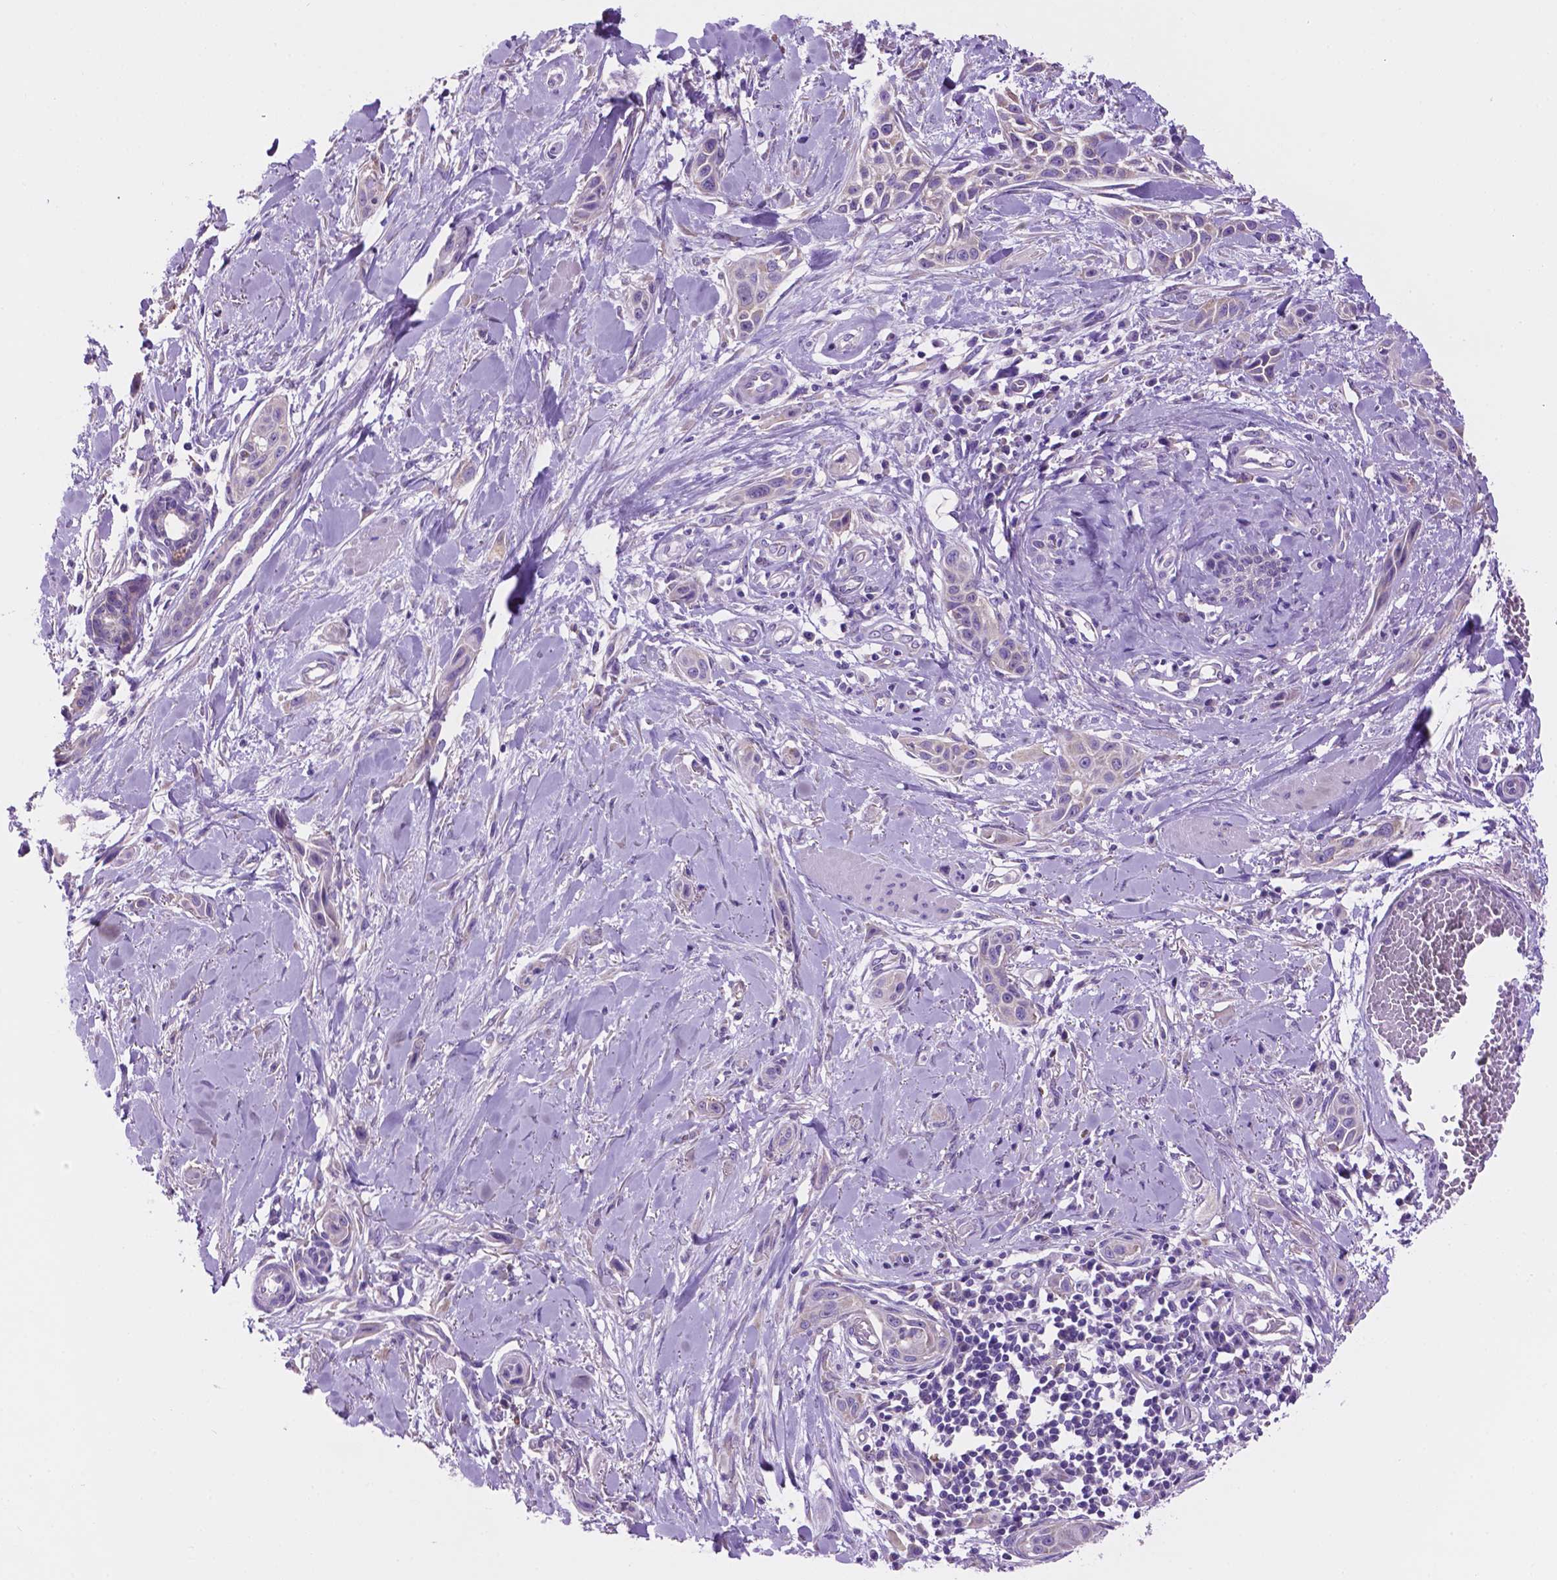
{"staining": {"intensity": "negative", "quantity": "none", "location": "none"}, "tissue": "skin cancer", "cell_type": "Tumor cells", "image_type": "cancer", "snomed": [{"axis": "morphology", "description": "Squamous cell carcinoma, NOS"}, {"axis": "topography", "description": "Skin"}], "caption": "DAB (3,3'-diaminobenzidine) immunohistochemical staining of human skin cancer (squamous cell carcinoma) reveals no significant positivity in tumor cells.", "gene": "SPDYA", "patient": {"sex": "female", "age": 69}}